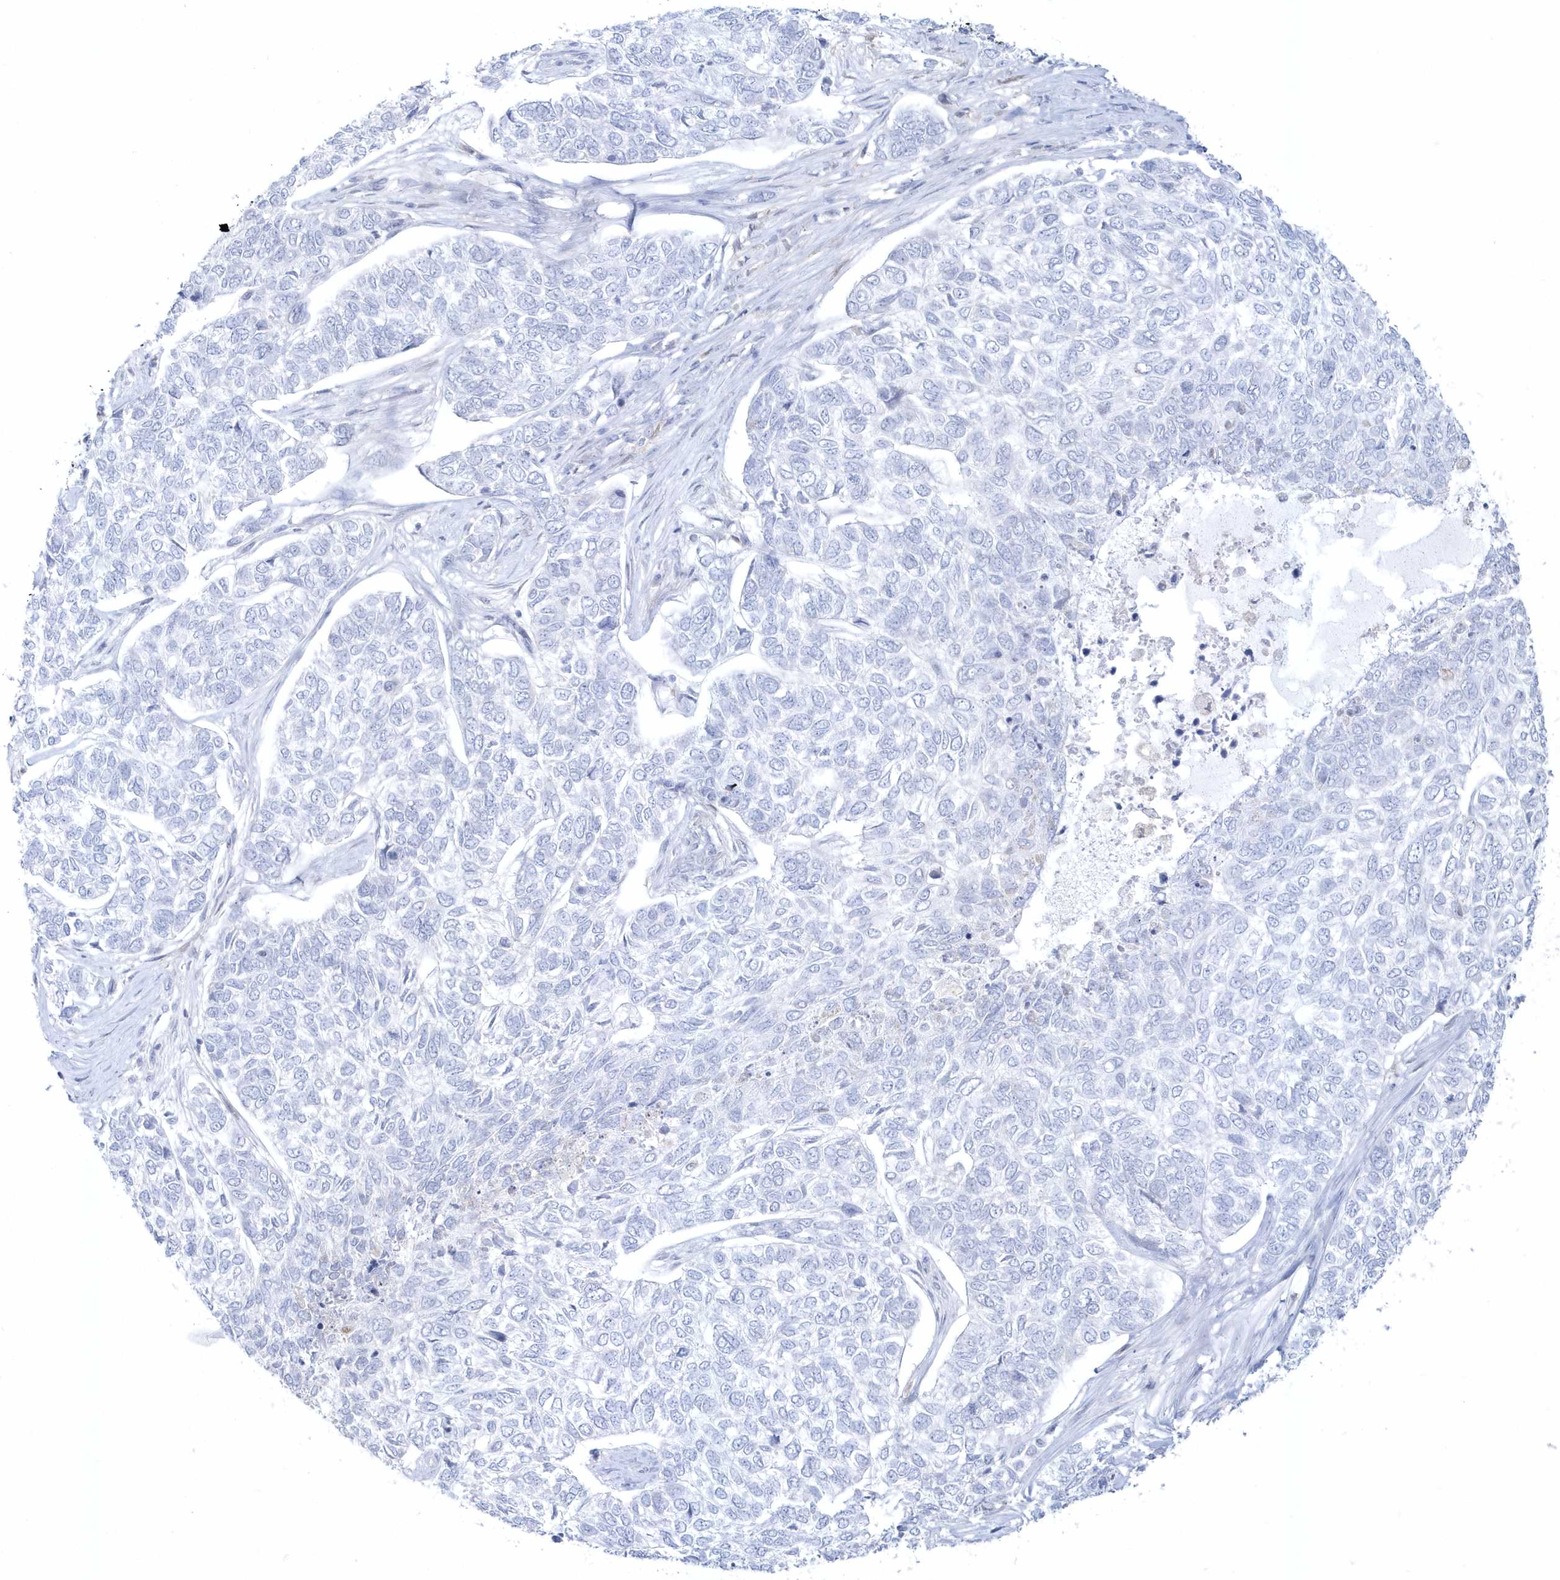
{"staining": {"intensity": "negative", "quantity": "none", "location": "none"}, "tissue": "skin cancer", "cell_type": "Tumor cells", "image_type": "cancer", "snomed": [{"axis": "morphology", "description": "Basal cell carcinoma"}, {"axis": "topography", "description": "Skin"}], "caption": "Protein analysis of basal cell carcinoma (skin) demonstrates no significant positivity in tumor cells. Nuclei are stained in blue.", "gene": "PCBD1", "patient": {"sex": "female", "age": 65}}